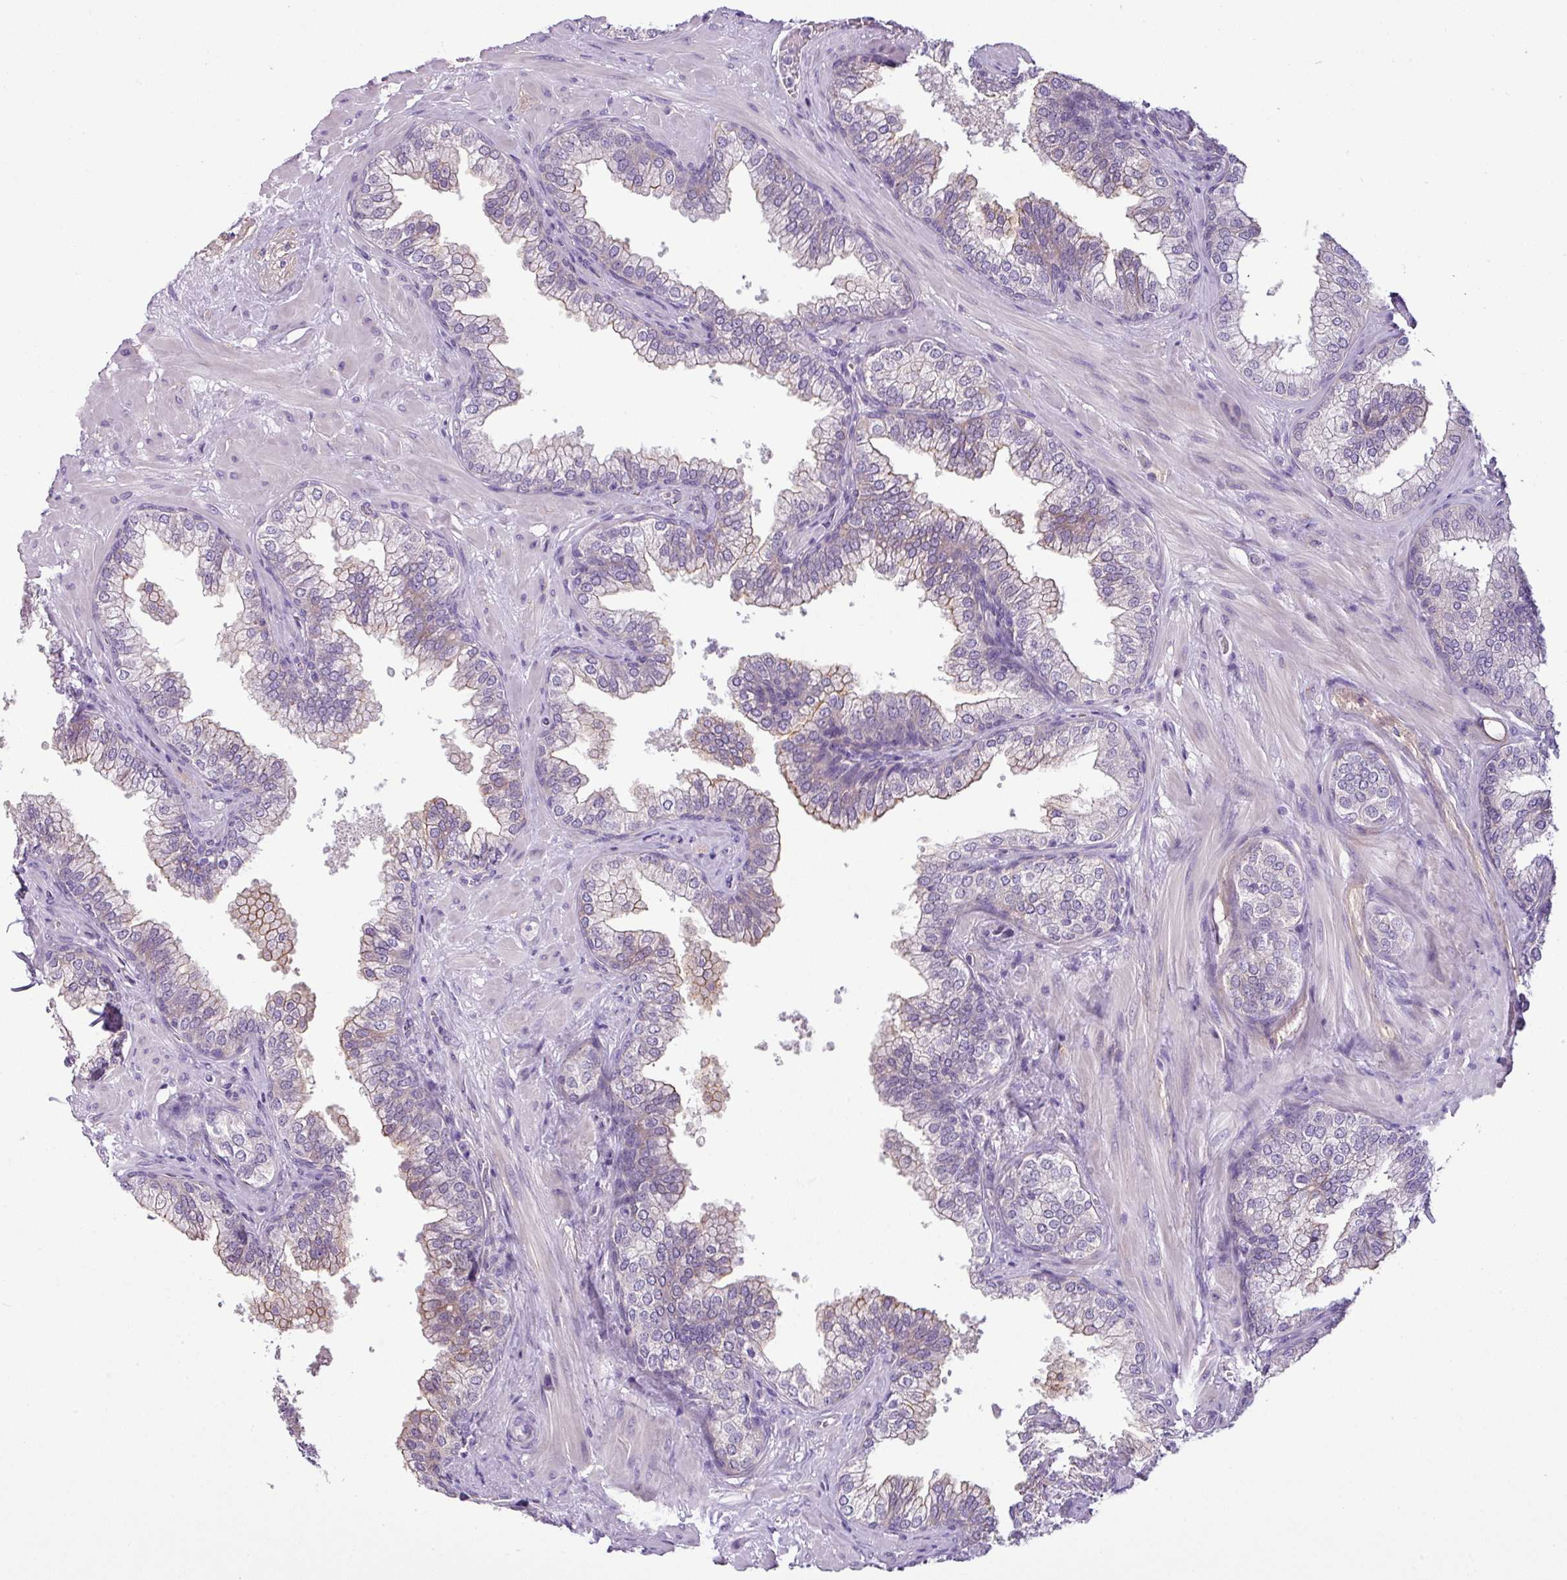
{"staining": {"intensity": "weak", "quantity": "<25%", "location": "cytoplasmic/membranous"}, "tissue": "prostate", "cell_type": "Glandular cells", "image_type": "normal", "snomed": [{"axis": "morphology", "description": "Normal tissue, NOS"}, {"axis": "topography", "description": "Prostate"}], "caption": "This is an IHC histopathology image of unremarkable prostate. There is no expression in glandular cells.", "gene": "TMEM178B", "patient": {"sex": "male", "age": 60}}